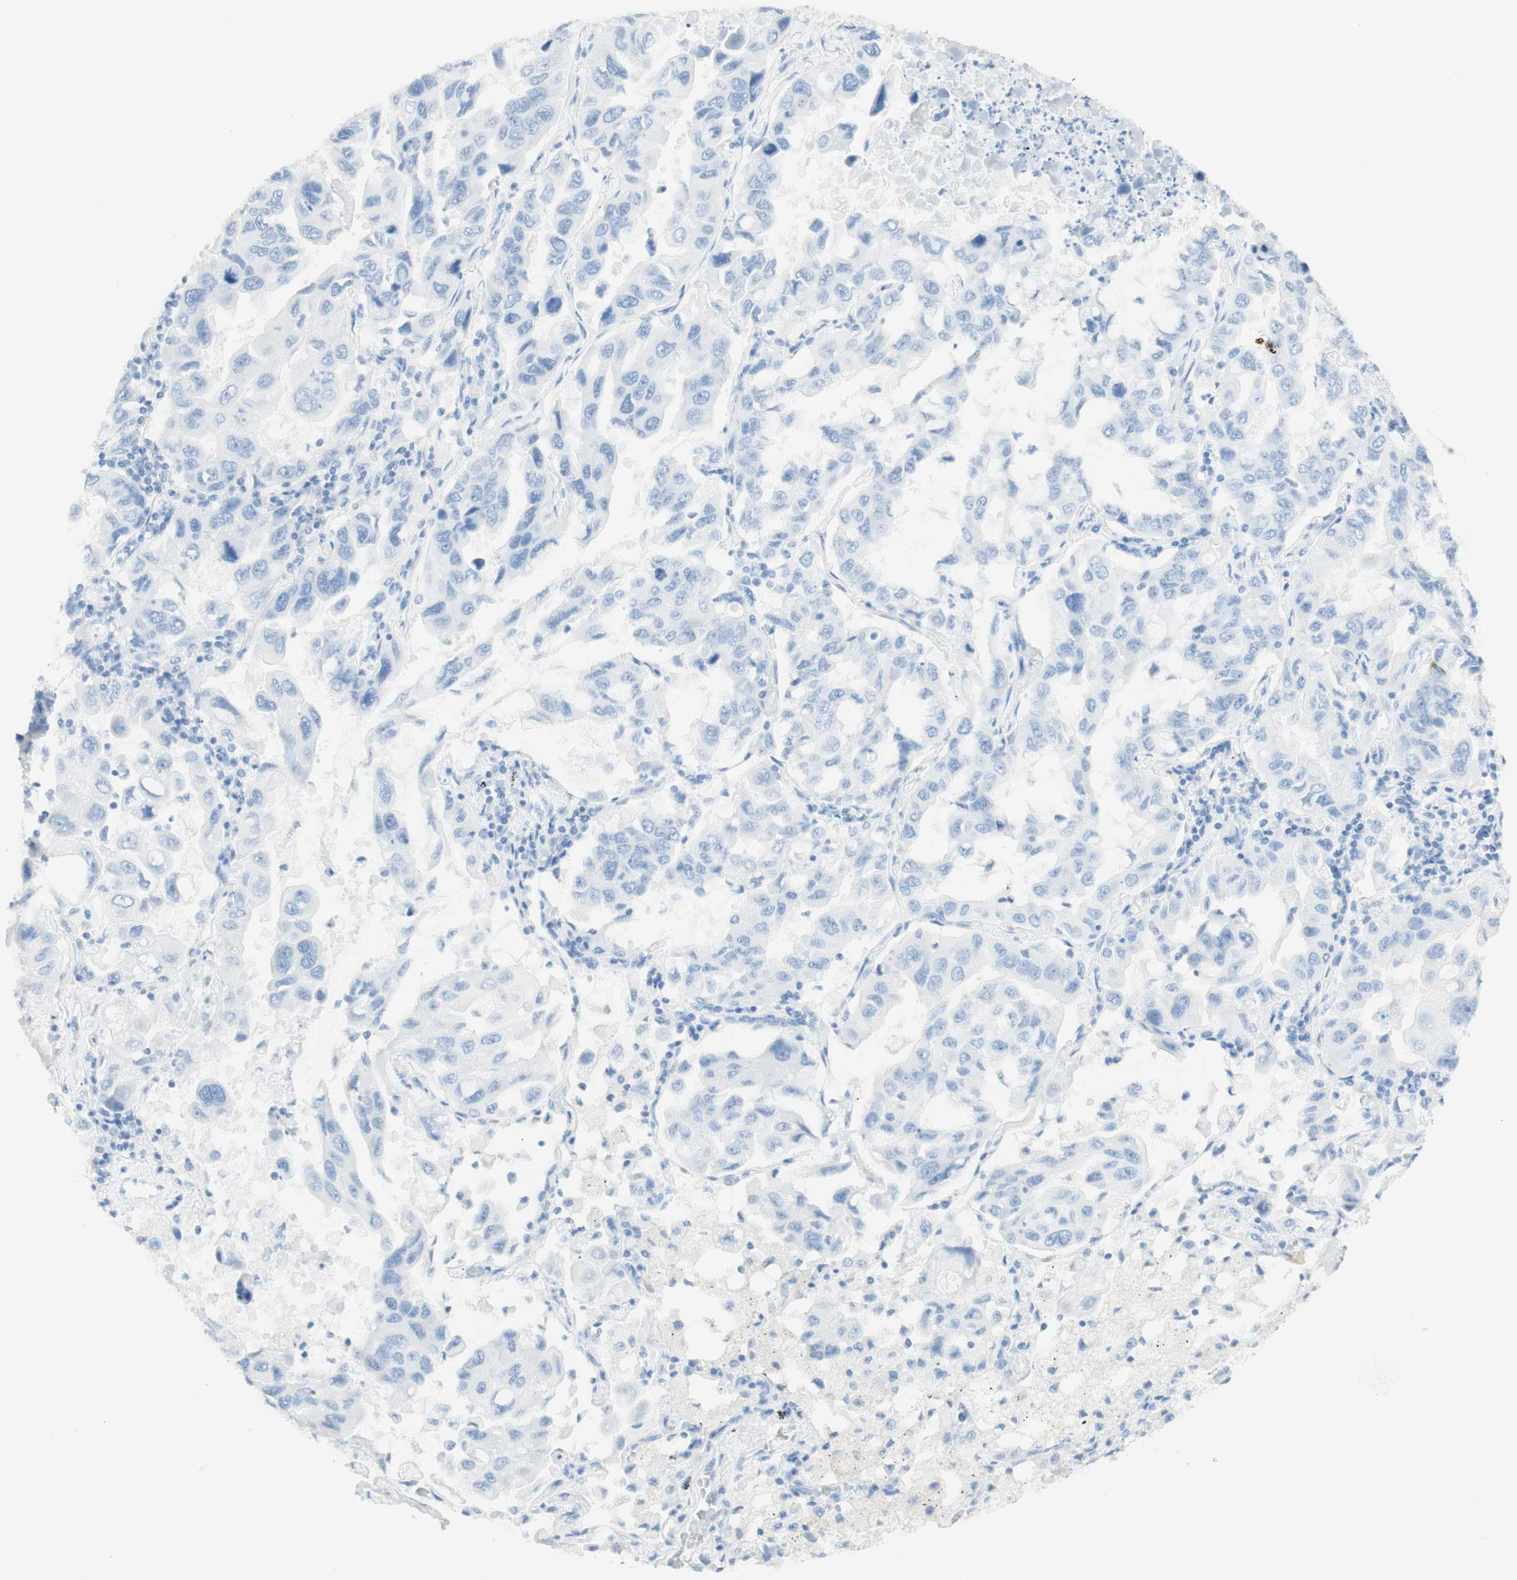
{"staining": {"intensity": "negative", "quantity": "none", "location": "none"}, "tissue": "lung cancer", "cell_type": "Tumor cells", "image_type": "cancer", "snomed": [{"axis": "morphology", "description": "Adenocarcinoma, NOS"}, {"axis": "topography", "description": "Lung"}], "caption": "This is an IHC image of lung cancer (adenocarcinoma). There is no expression in tumor cells.", "gene": "TPO", "patient": {"sex": "male", "age": 64}}